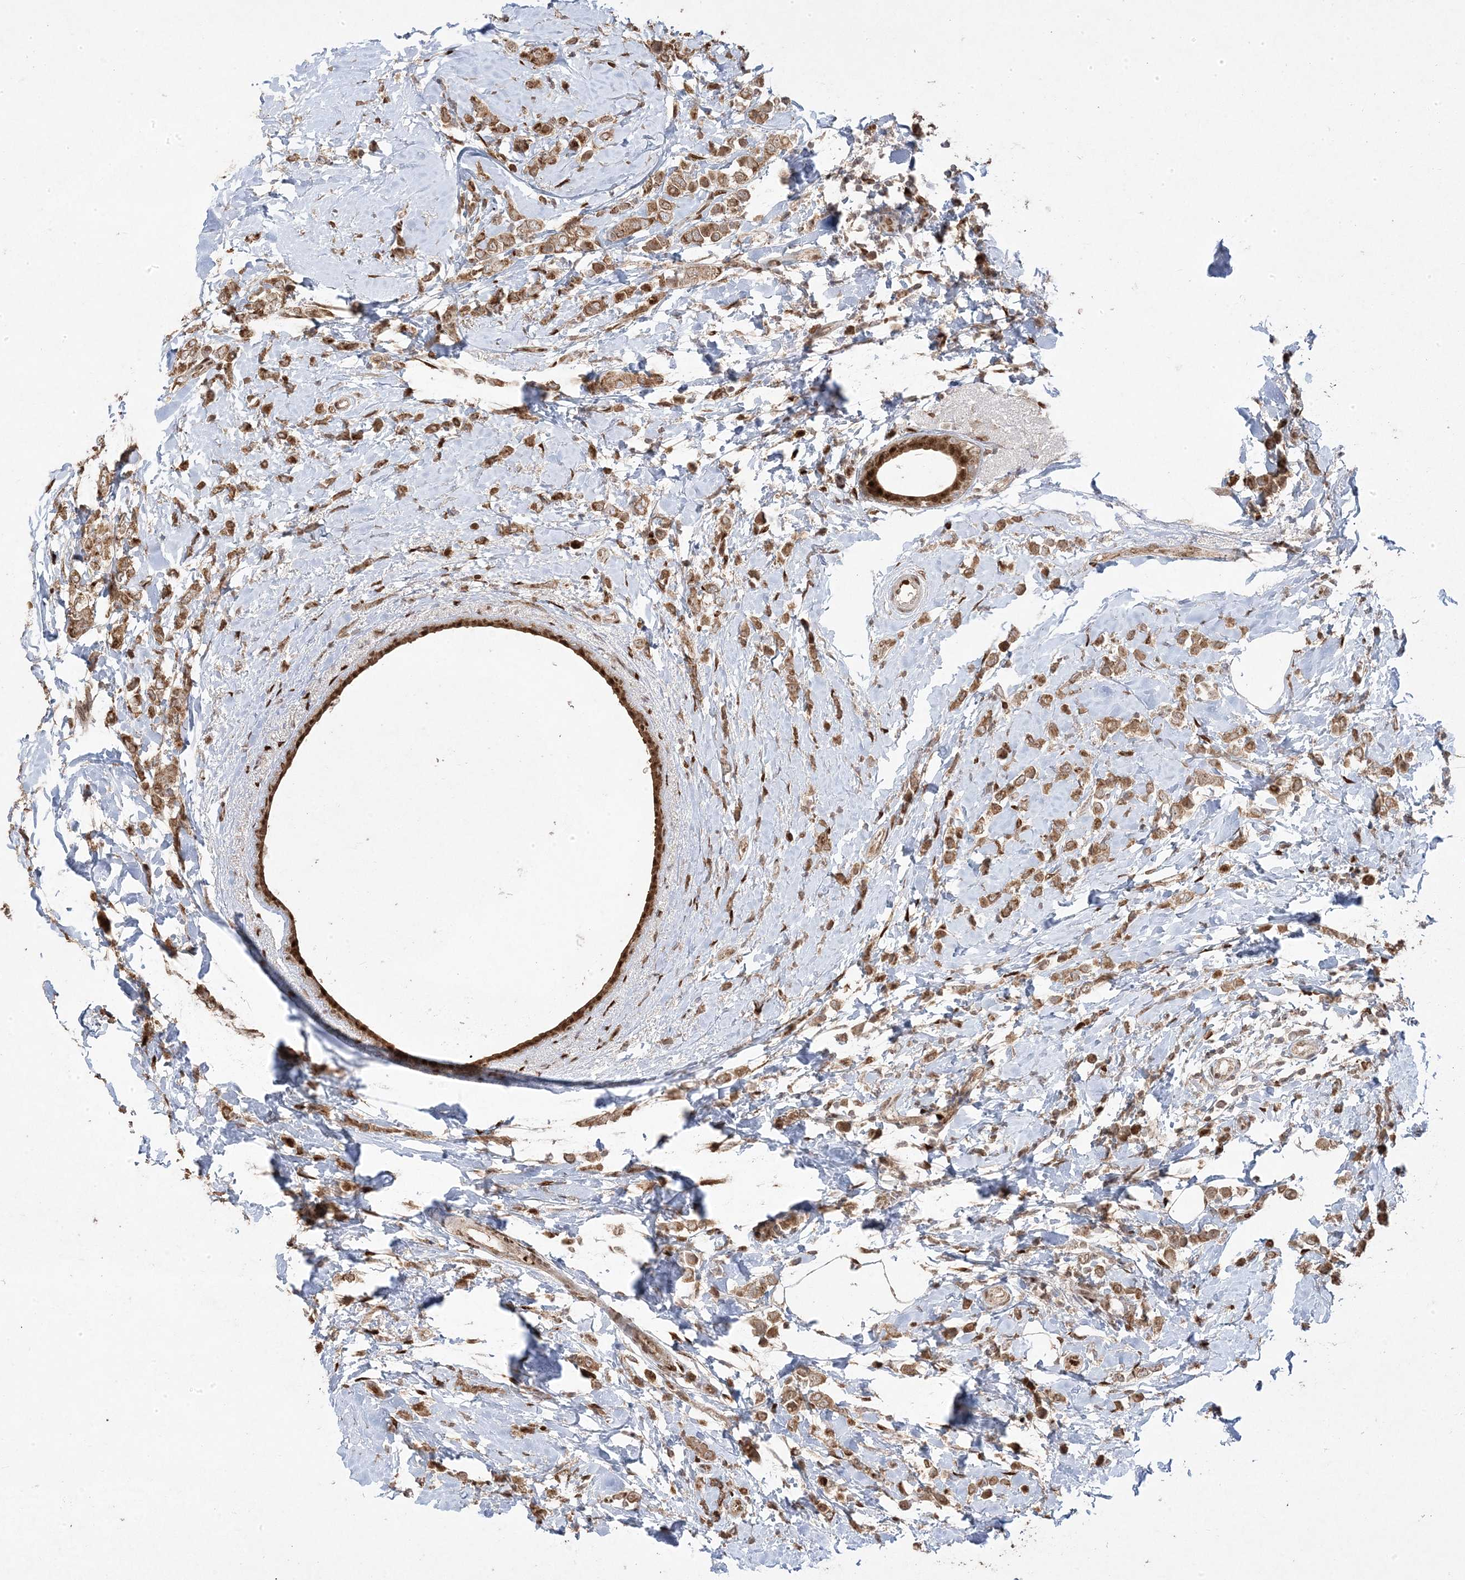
{"staining": {"intensity": "moderate", "quantity": ">75%", "location": "cytoplasmic/membranous"}, "tissue": "breast cancer", "cell_type": "Tumor cells", "image_type": "cancer", "snomed": [{"axis": "morphology", "description": "Lobular carcinoma"}, {"axis": "topography", "description": "Breast"}], "caption": "The micrograph exhibits staining of breast lobular carcinoma, revealing moderate cytoplasmic/membranous protein expression (brown color) within tumor cells.", "gene": "PPOX", "patient": {"sex": "female", "age": 47}}